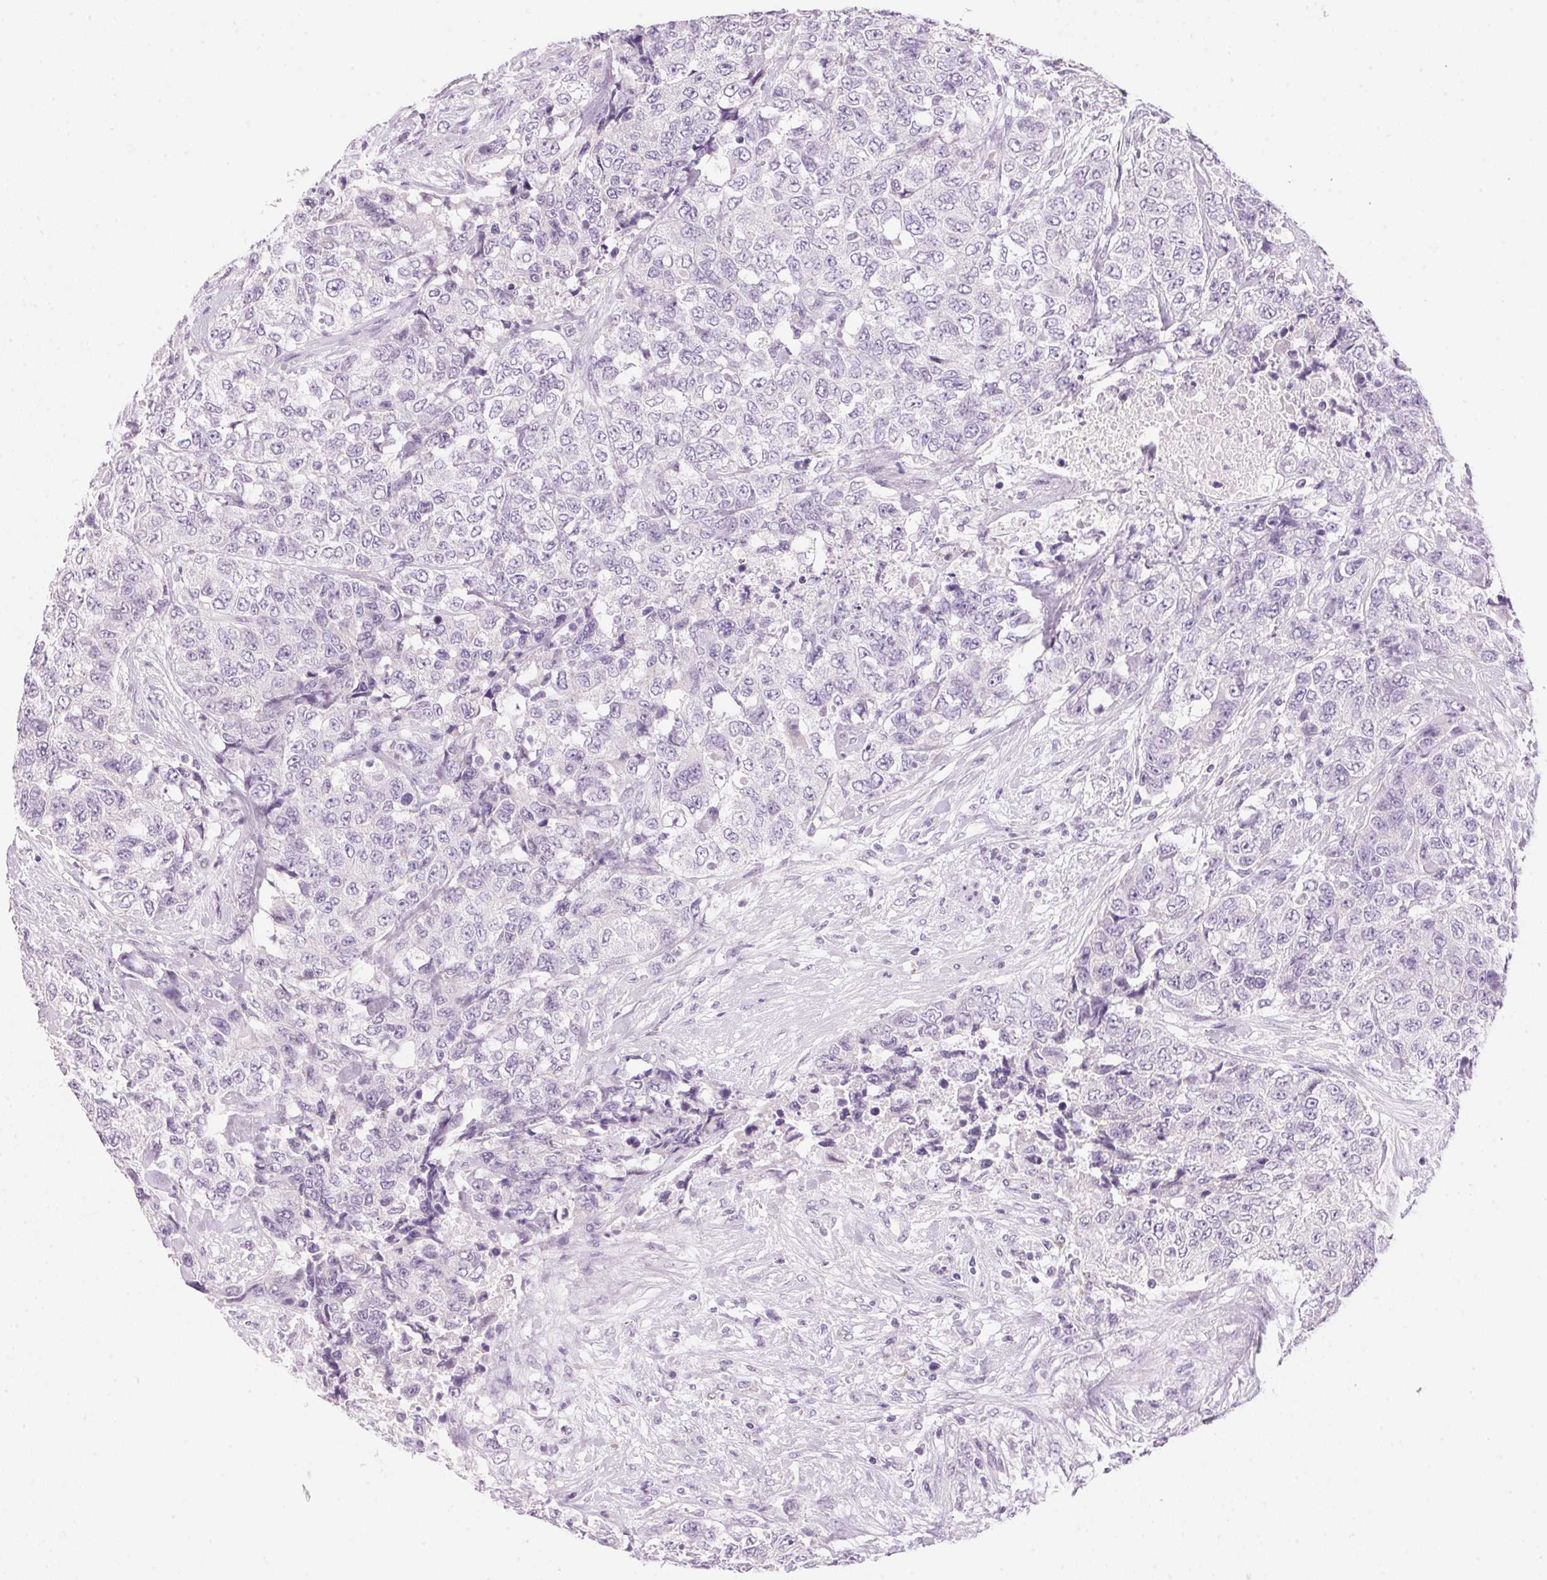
{"staining": {"intensity": "negative", "quantity": "none", "location": "none"}, "tissue": "urothelial cancer", "cell_type": "Tumor cells", "image_type": "cancer", "snomed": [{"axis": "morphology", "description": "Urothelial carcinoma, High grade"}, {"axis": "topography", "description": "Urinary bladder"}], "caption": "This is an IHC image of human urothelial cancer. There is no positivity in tumor cells.", "gene": "HSD17B2", "patient": {"sex": "female", "age": 78}}